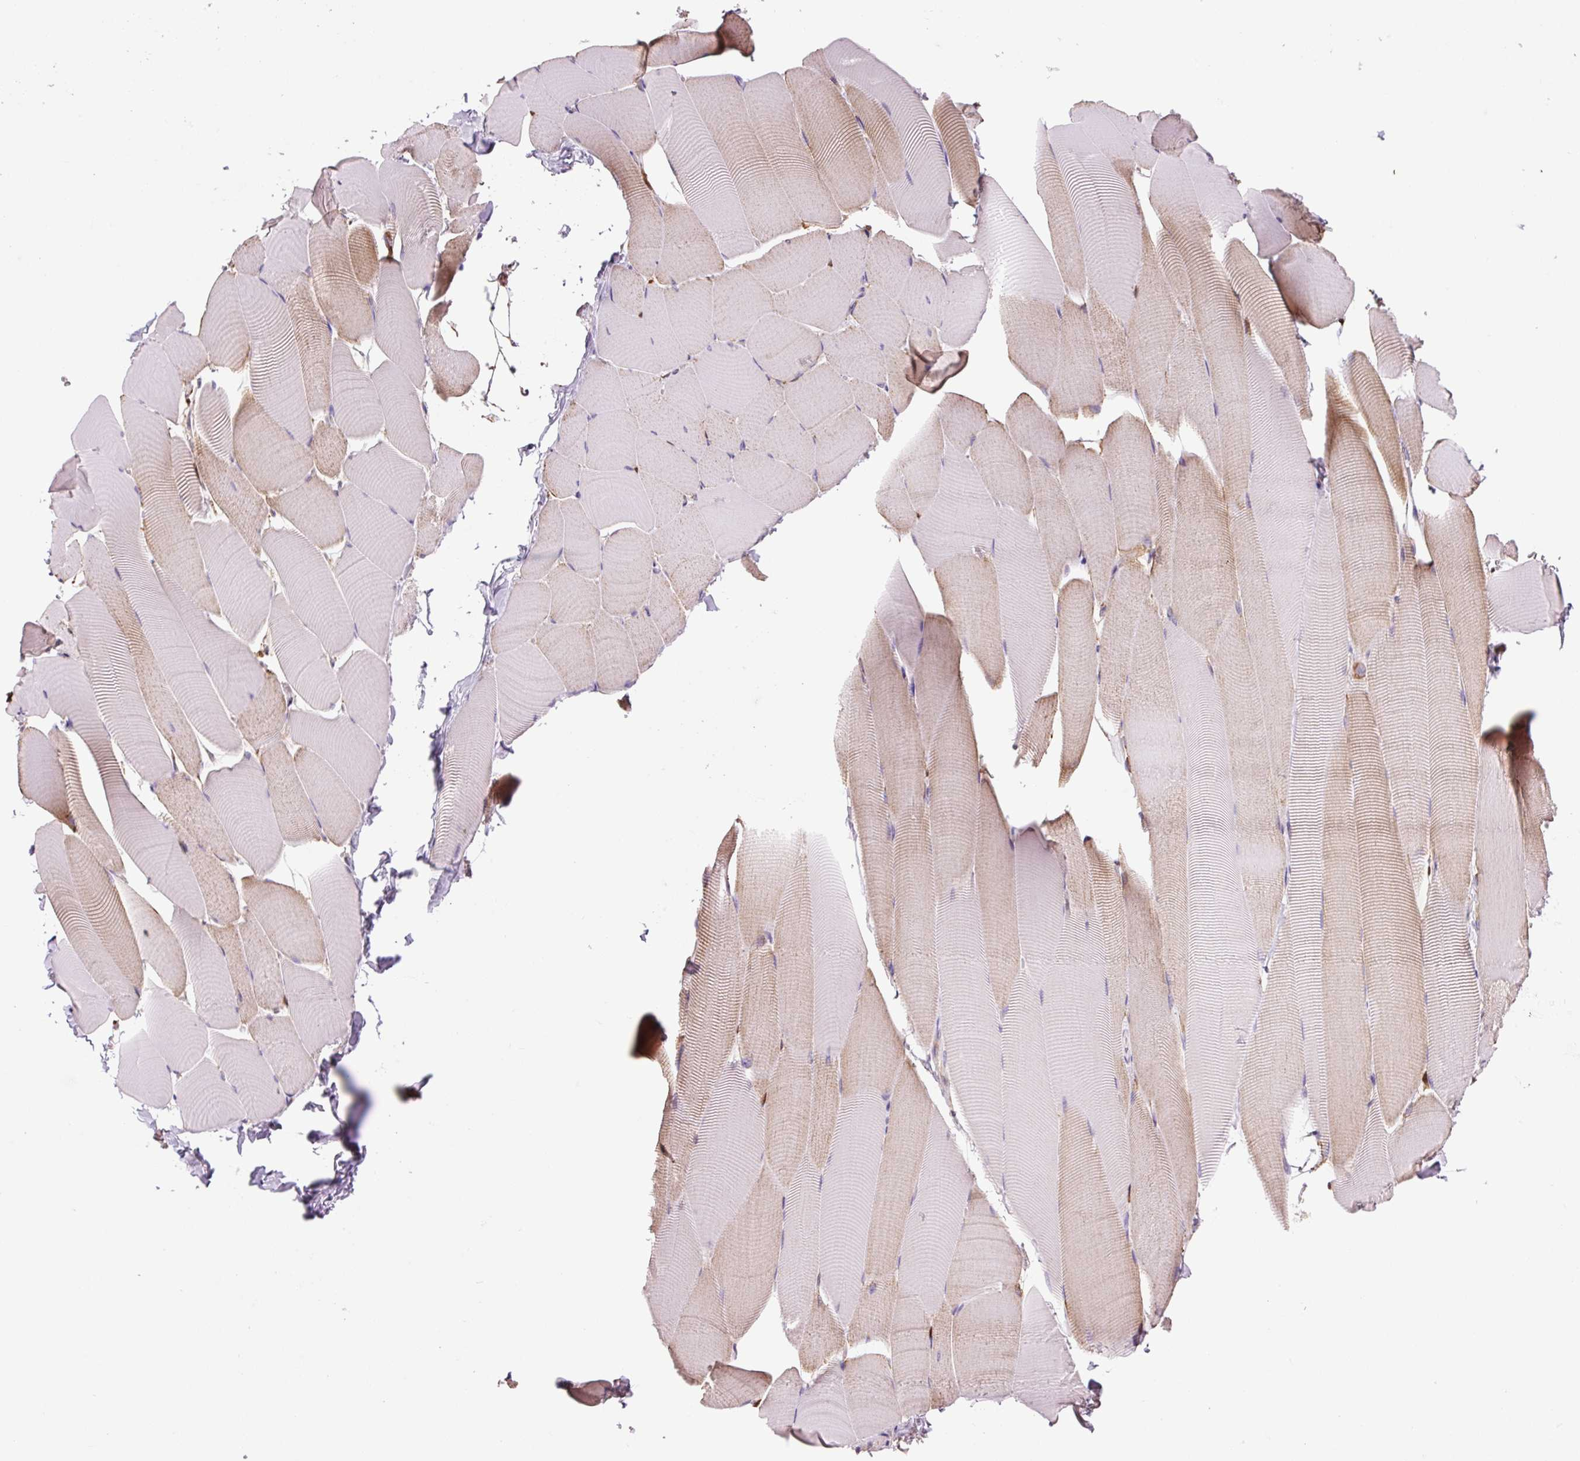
{"staining": {"intensity": "moderate", "quantity": "<25%", "location": "nuclear"}, "tissue": "skeletal muscle", "cell_type": "Myocytes", "image_type": "normal", "snomed": [{"axis": "morphology", "description": "Normal tissue, NOS"}, {"axis": "topography", "description": "Skeletal muscle"}], "caption": "IHC staining of unremarkable skeletal muscle, which exhibits low levels of moderate nuclear positivity in about <25% of myocytes indicating moderate nuclear protein staining. The staining was performed using DAB (brown) for protein detection and nuclei were counterstained in hematoxylin (blue).", "gene": "SGF29", "patient": {"sex": "male", "age": 25}}